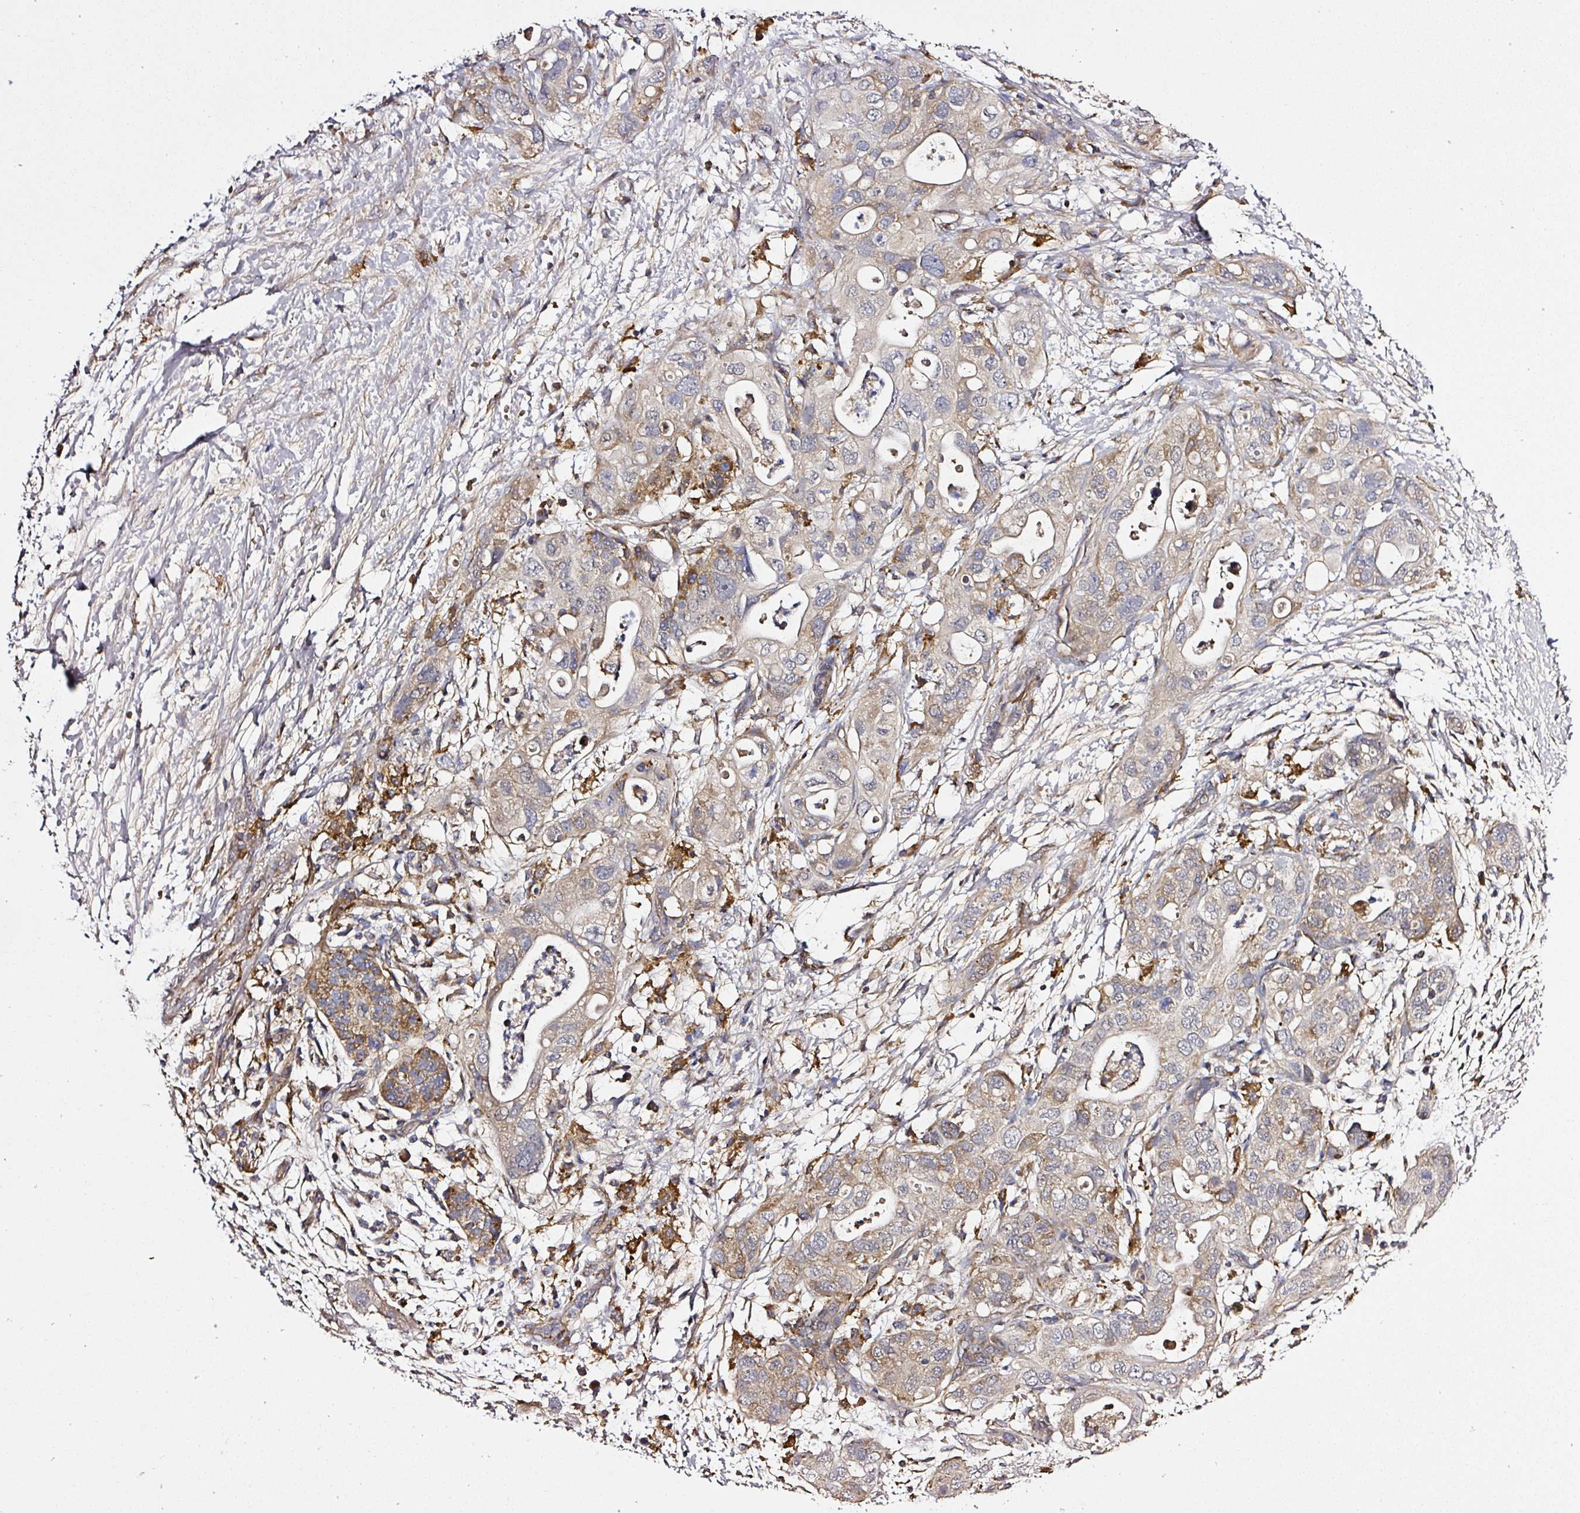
{"staining": {"intensity": "moderate", "quantity": "25%-75%", "location": "cytoplasmic/membranous"}, "tissue": "pancreatic cancer", "cell_type": "Tumor cells", "image_type": "cancer", "snomed": [{"axis": "morphology", "description": "Adenocarcinoma, NOS"}, {"axis": "topography", "description": "Pancreas"}], "caption": "Pancreatic cancer (adenocarcinoma) was stained to show a protein in brown. There is medium levels of moderate cytoplasmic/membranous expression in about 25%-75% of tumor cells.", "gene": "ZNF513", "patient": {"sex": "female", "age": 72}}